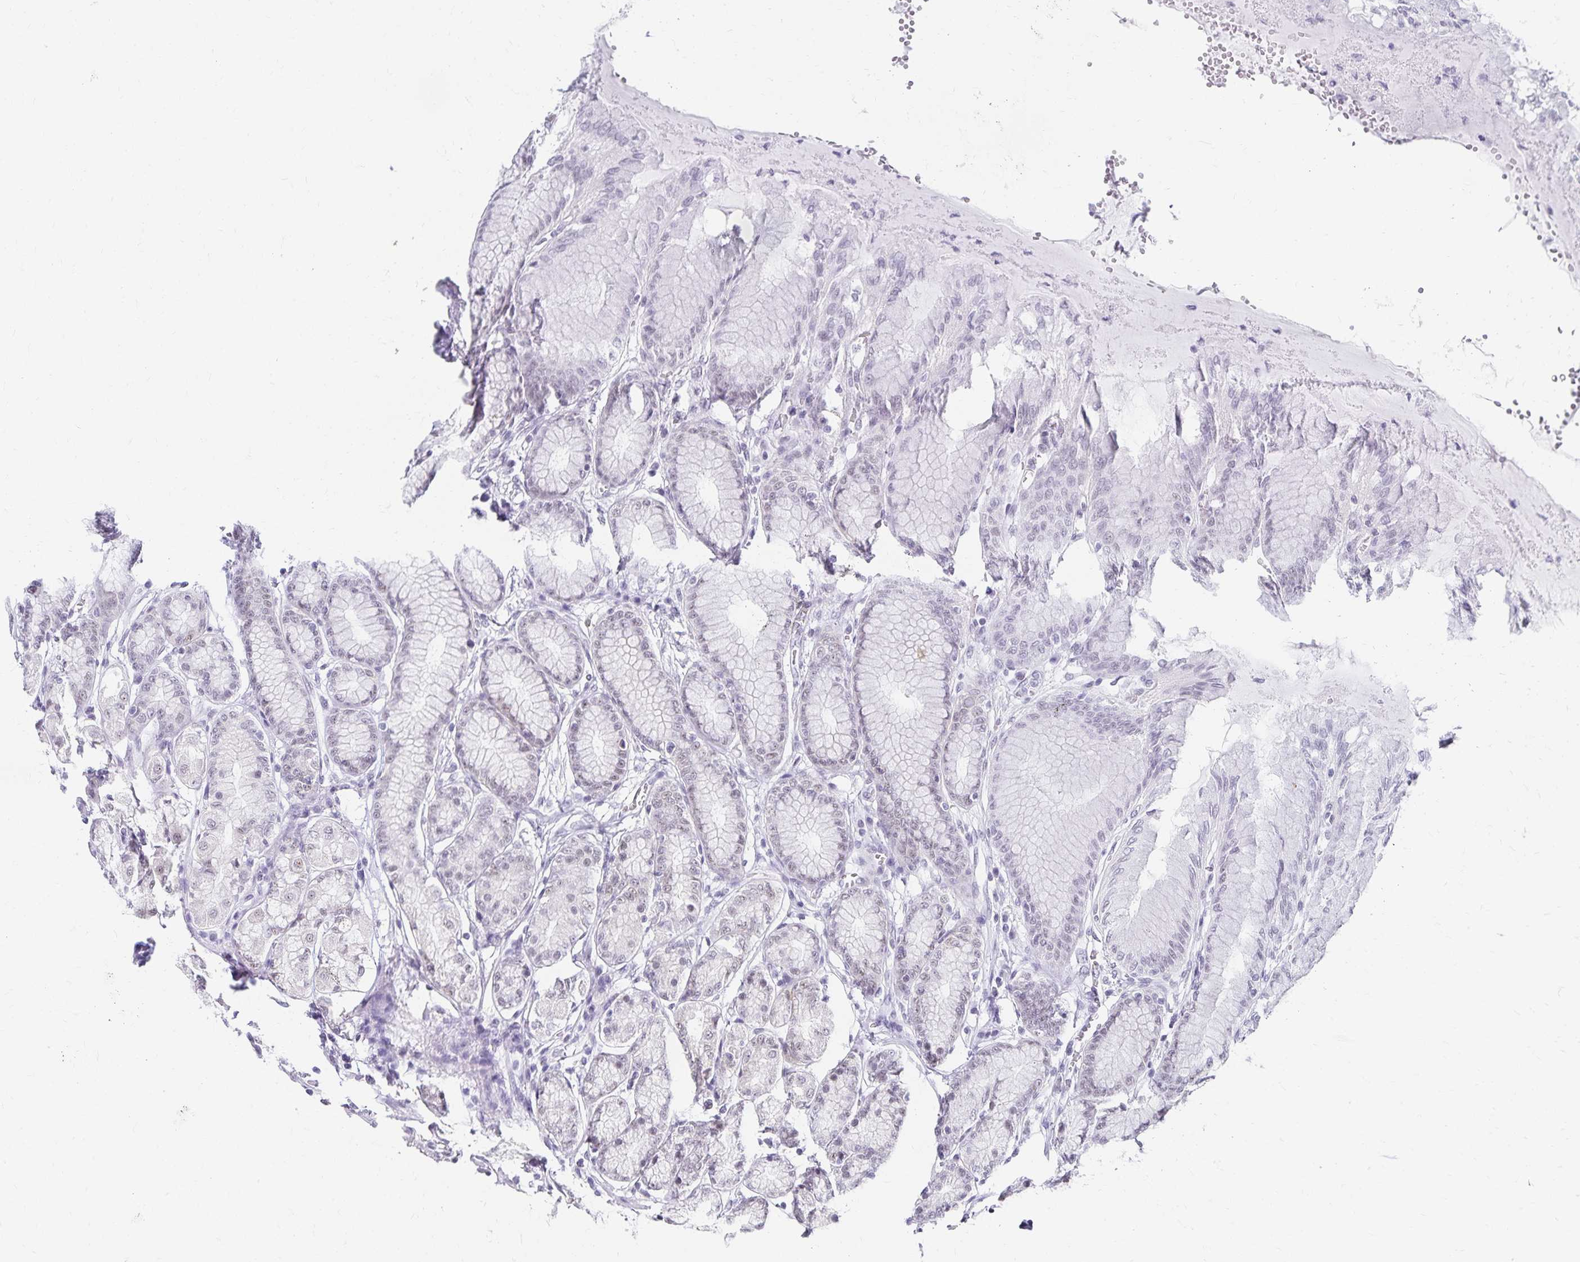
{"staining": {"intensity": "weak", "quantity": "25%-75%", "location": "nuclear"}, "tissue": "stomach", "cell_type": "Glandular cells", "image_type": "normal", "snomed": [{"axis": "morphology", "description": "Normal tissue, NOS"}, {"axis": "topography", "description": "Stomach"}, {"axis": "topography", "description": "Stomach, lower"}], "caption": "Immunohistochemistry image of benign stomach: human stomach stained using immunohistochemistry (IHC) shows low levels of weak protein expression localized specifically in the nuclear of glandular cells, appearing as a nuclear brown color.", "gene": "C20orf85", "patient": {"sex": "male", "age": 76}}